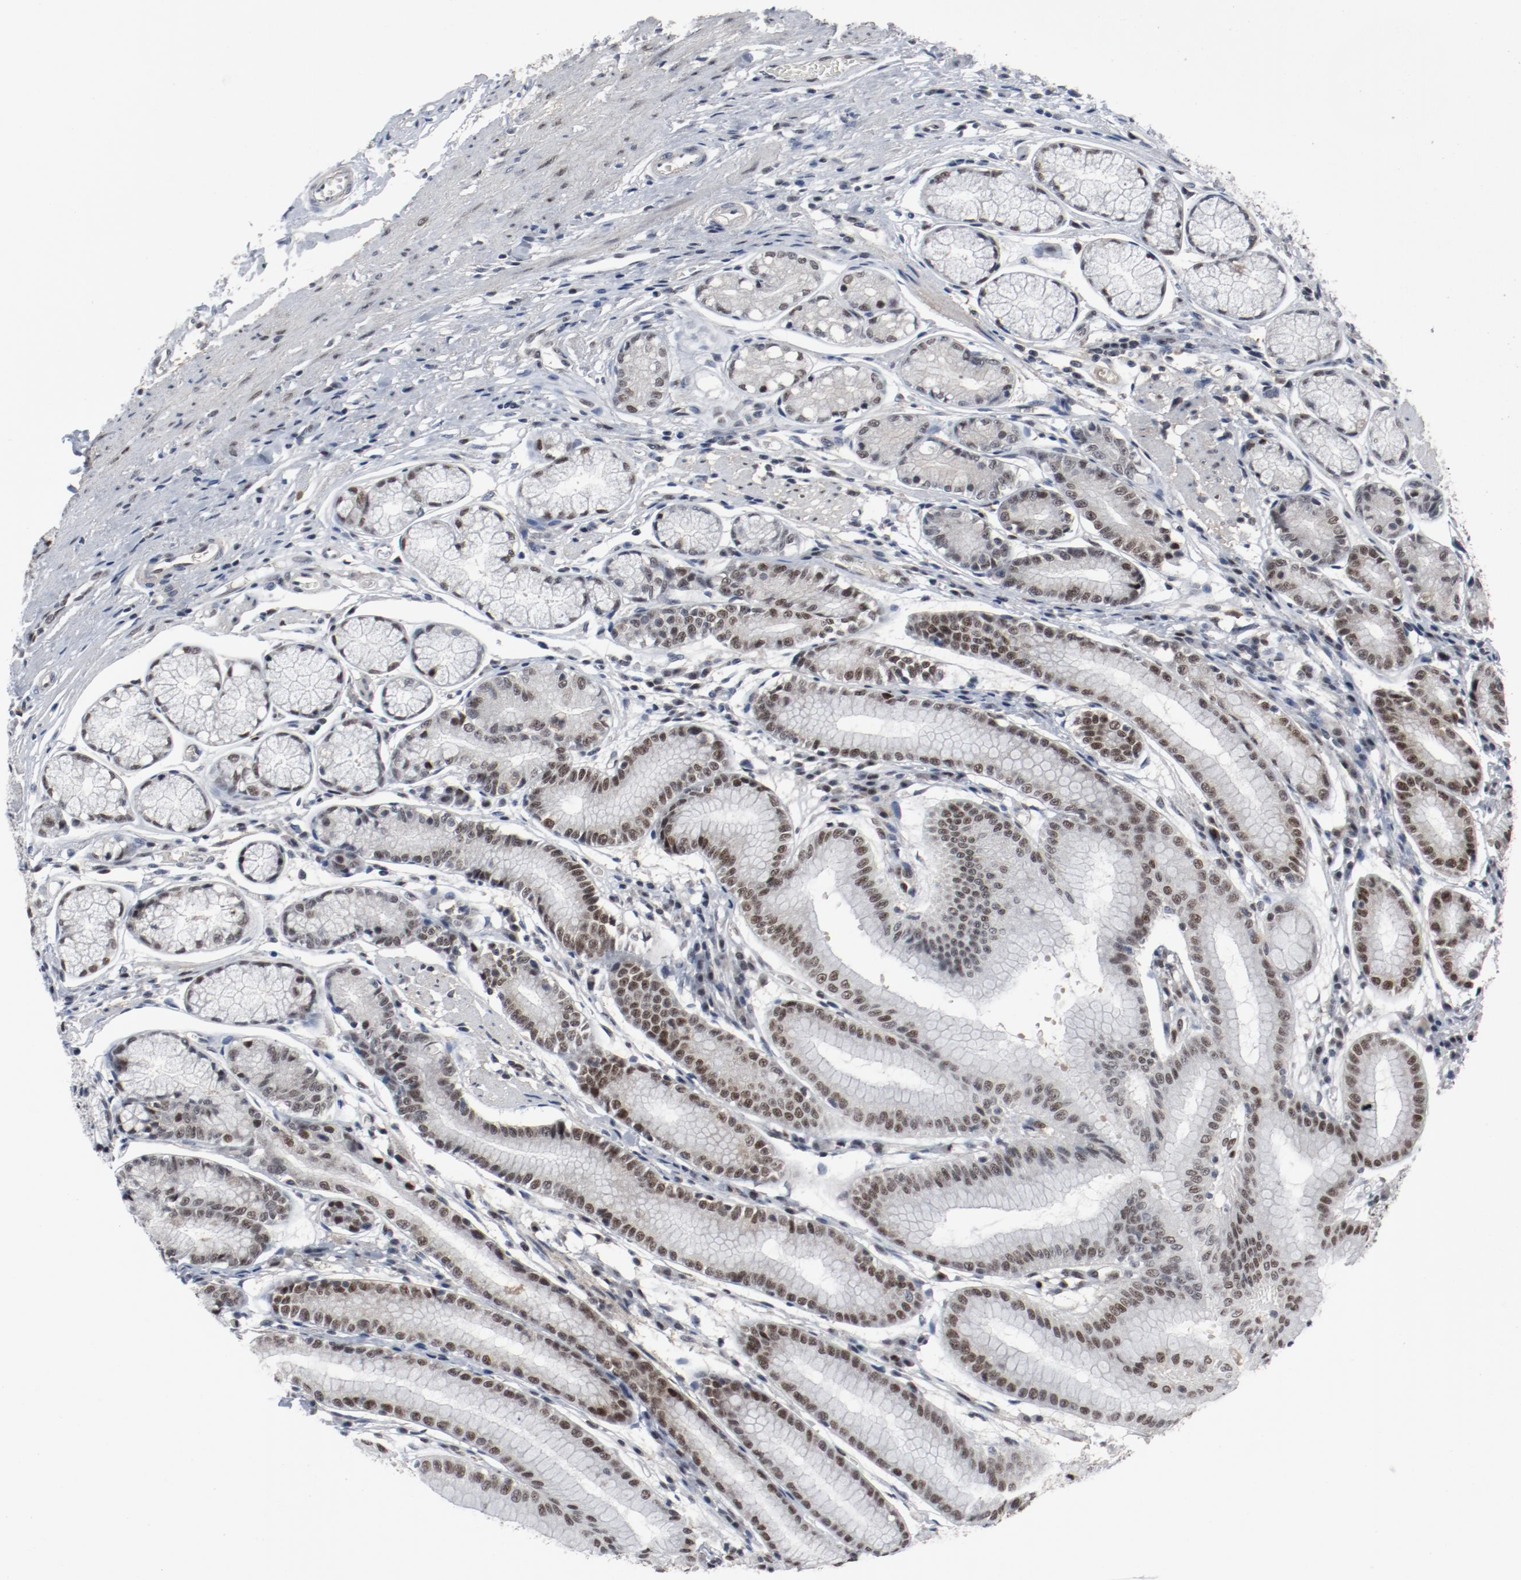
{"staining": {"intensity": "moderate", "quantity": ">75%", "location": "nuclear"}, "tissue": "stomach", "cell_type": "Glandular cells", "image_type": "normal", "snomed": [{"axis": "morphology", "description": "Normal tissue, NOS"}, {"axis": "morphology", "description": "Inflammation, NOS"}, {"axis": "topography", "description": "Stomach, lower"}], "caption": "Immunohistochemistry photomicrograph of benign stomach: human stomach stained using immunohistochemistry exhibits medium levels of moderate protein expression localized specifically in the nuclear of glandular cells, appearing as a nuclear brown color.", "gene": "JMJD6", "patient": {"sex": "male", "age": 59}}